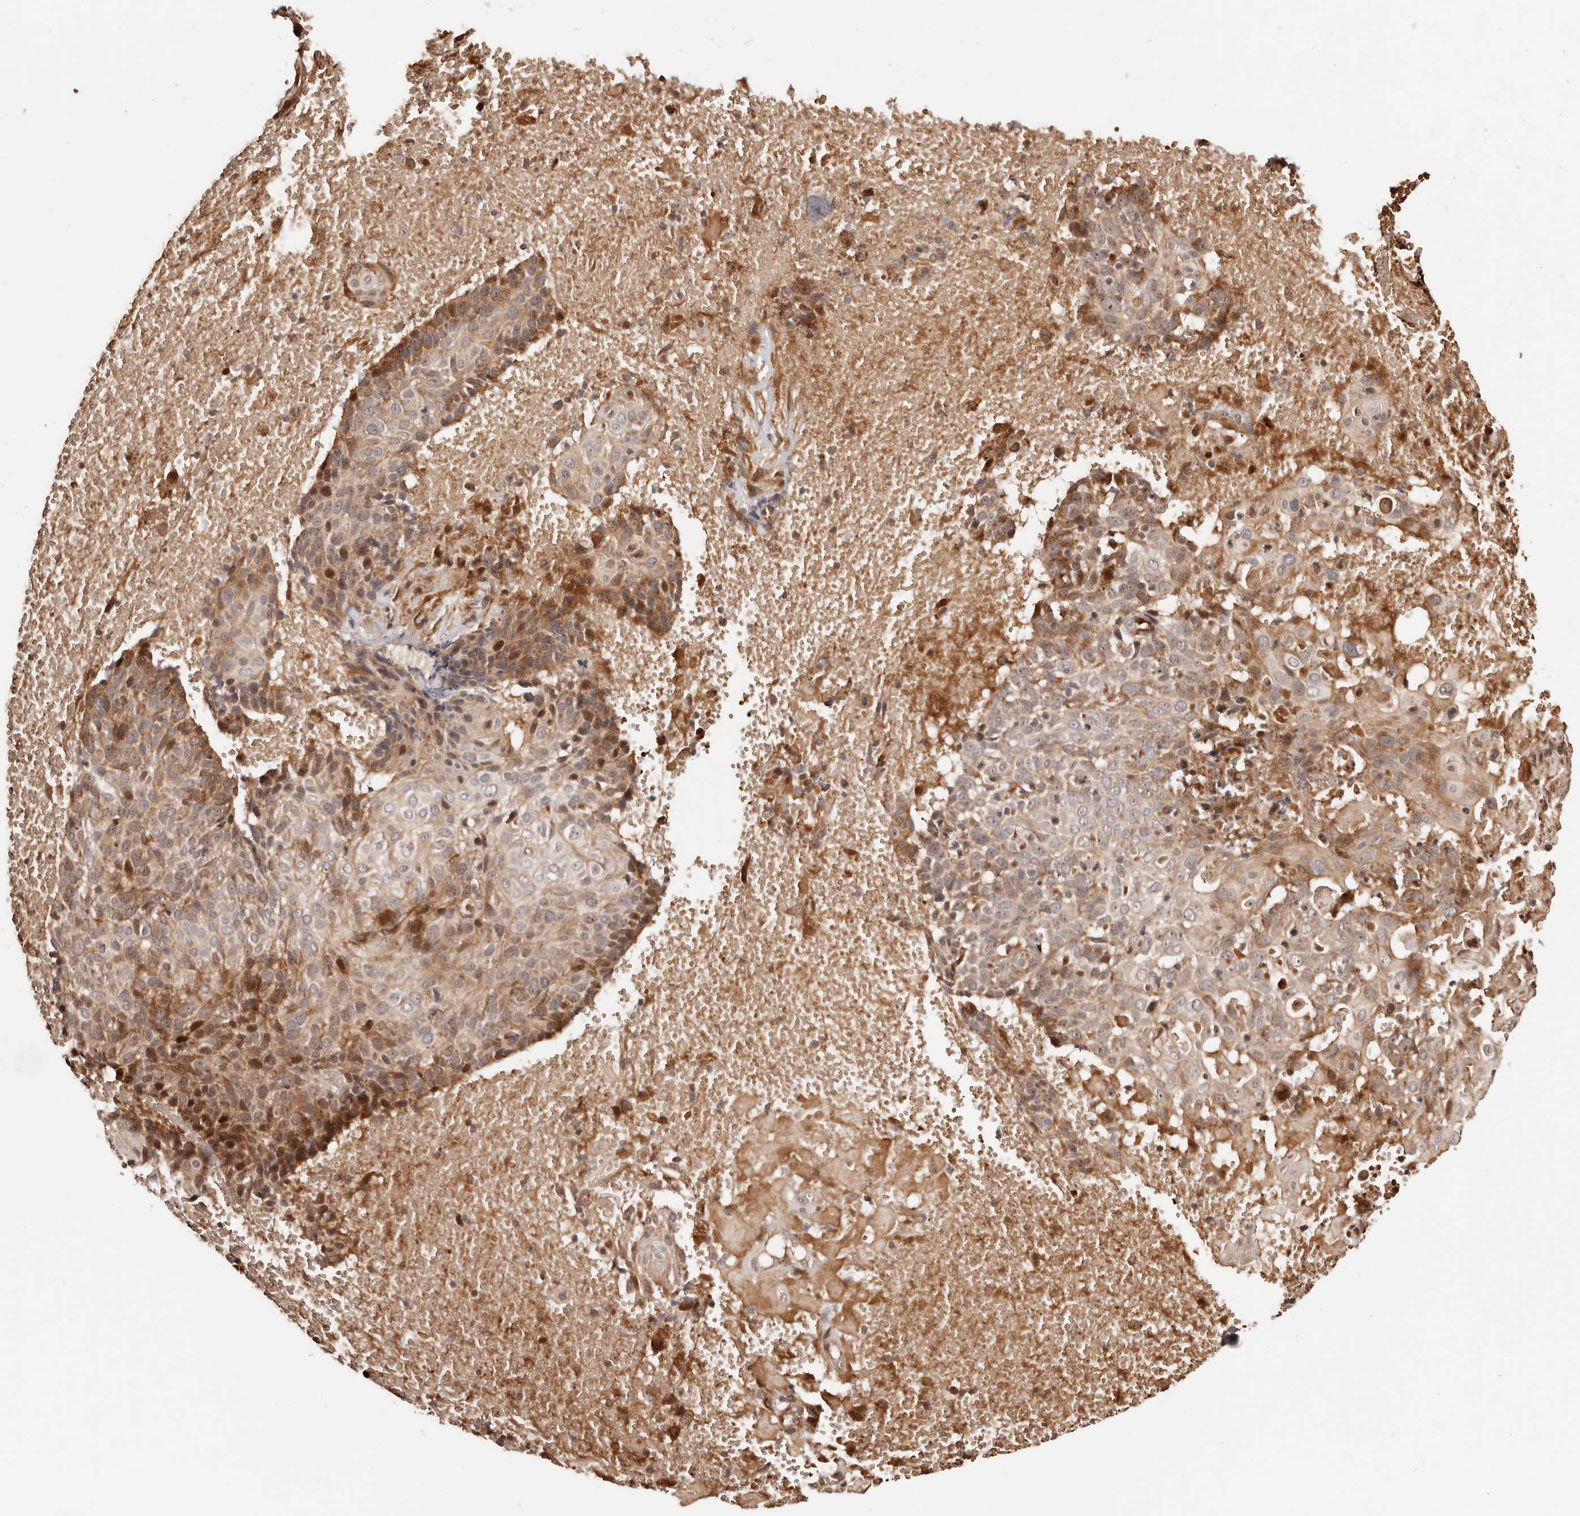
{"staining": {"intensity": "moderate", "quantity": "25%-75%", "location": "cytoplasmic/membranous,nuclear"}, "tissue": "cervical cancer", "cell_type": "Tumor cells", "image_type": "cancer", "snomed": [{"axis": "morphology", "description": "Squamous cell carcinoma, NOS"}, {"axis": "topography", "description": "Cervix"}], "caption": "Protein expression analysis of cervical cancer shows moderate cytoplasmic/membranous and nuclear expression in approximately 25%-75% of tumor cells.", "gene": "PTPN22", "patient": {"sex": "female", "age": 74}}